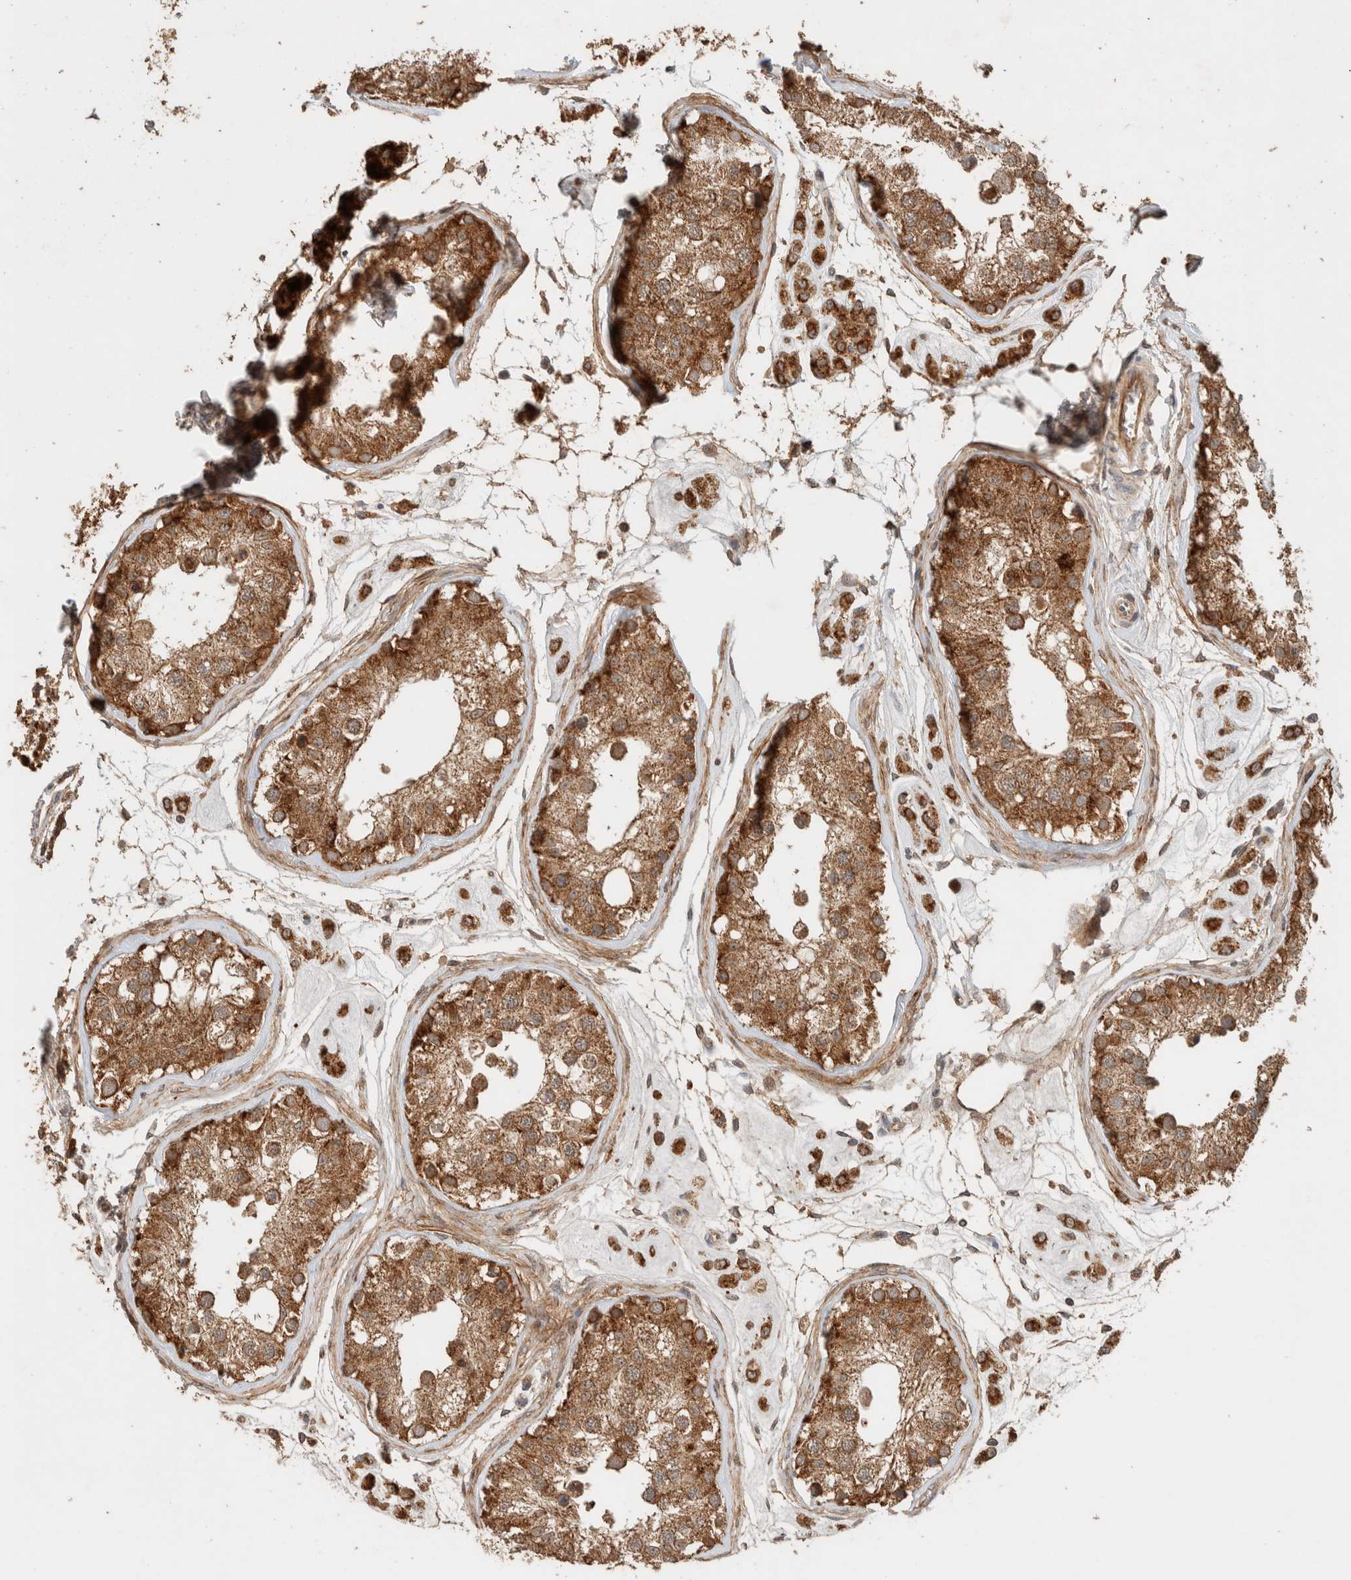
{"staining": {"intensity": "strong", "quantity": ">75%", "location": "cytoplasmic/membranous"}, "tissue": "testis", "cell_type": "Cells in seminiferous ducts", "image_type": "normal", "snomed": [{"axis": "morphology", "description": "Normal tissue, NOS"}, {"axis": "morphology", "description": "Adenocarcinoma, metastatic, NOS"}, {"axis": "topography", "description": "Testis"}], "caption": "The photomicrograph shows immunohistochemical staining of normal testis. There is strong cytoplasmic/membranous staining is identified in about >75% of cells in seminiferous ducts.", "gene": "EIF2B3", "patient": {"sex": "male", "age": 26}}